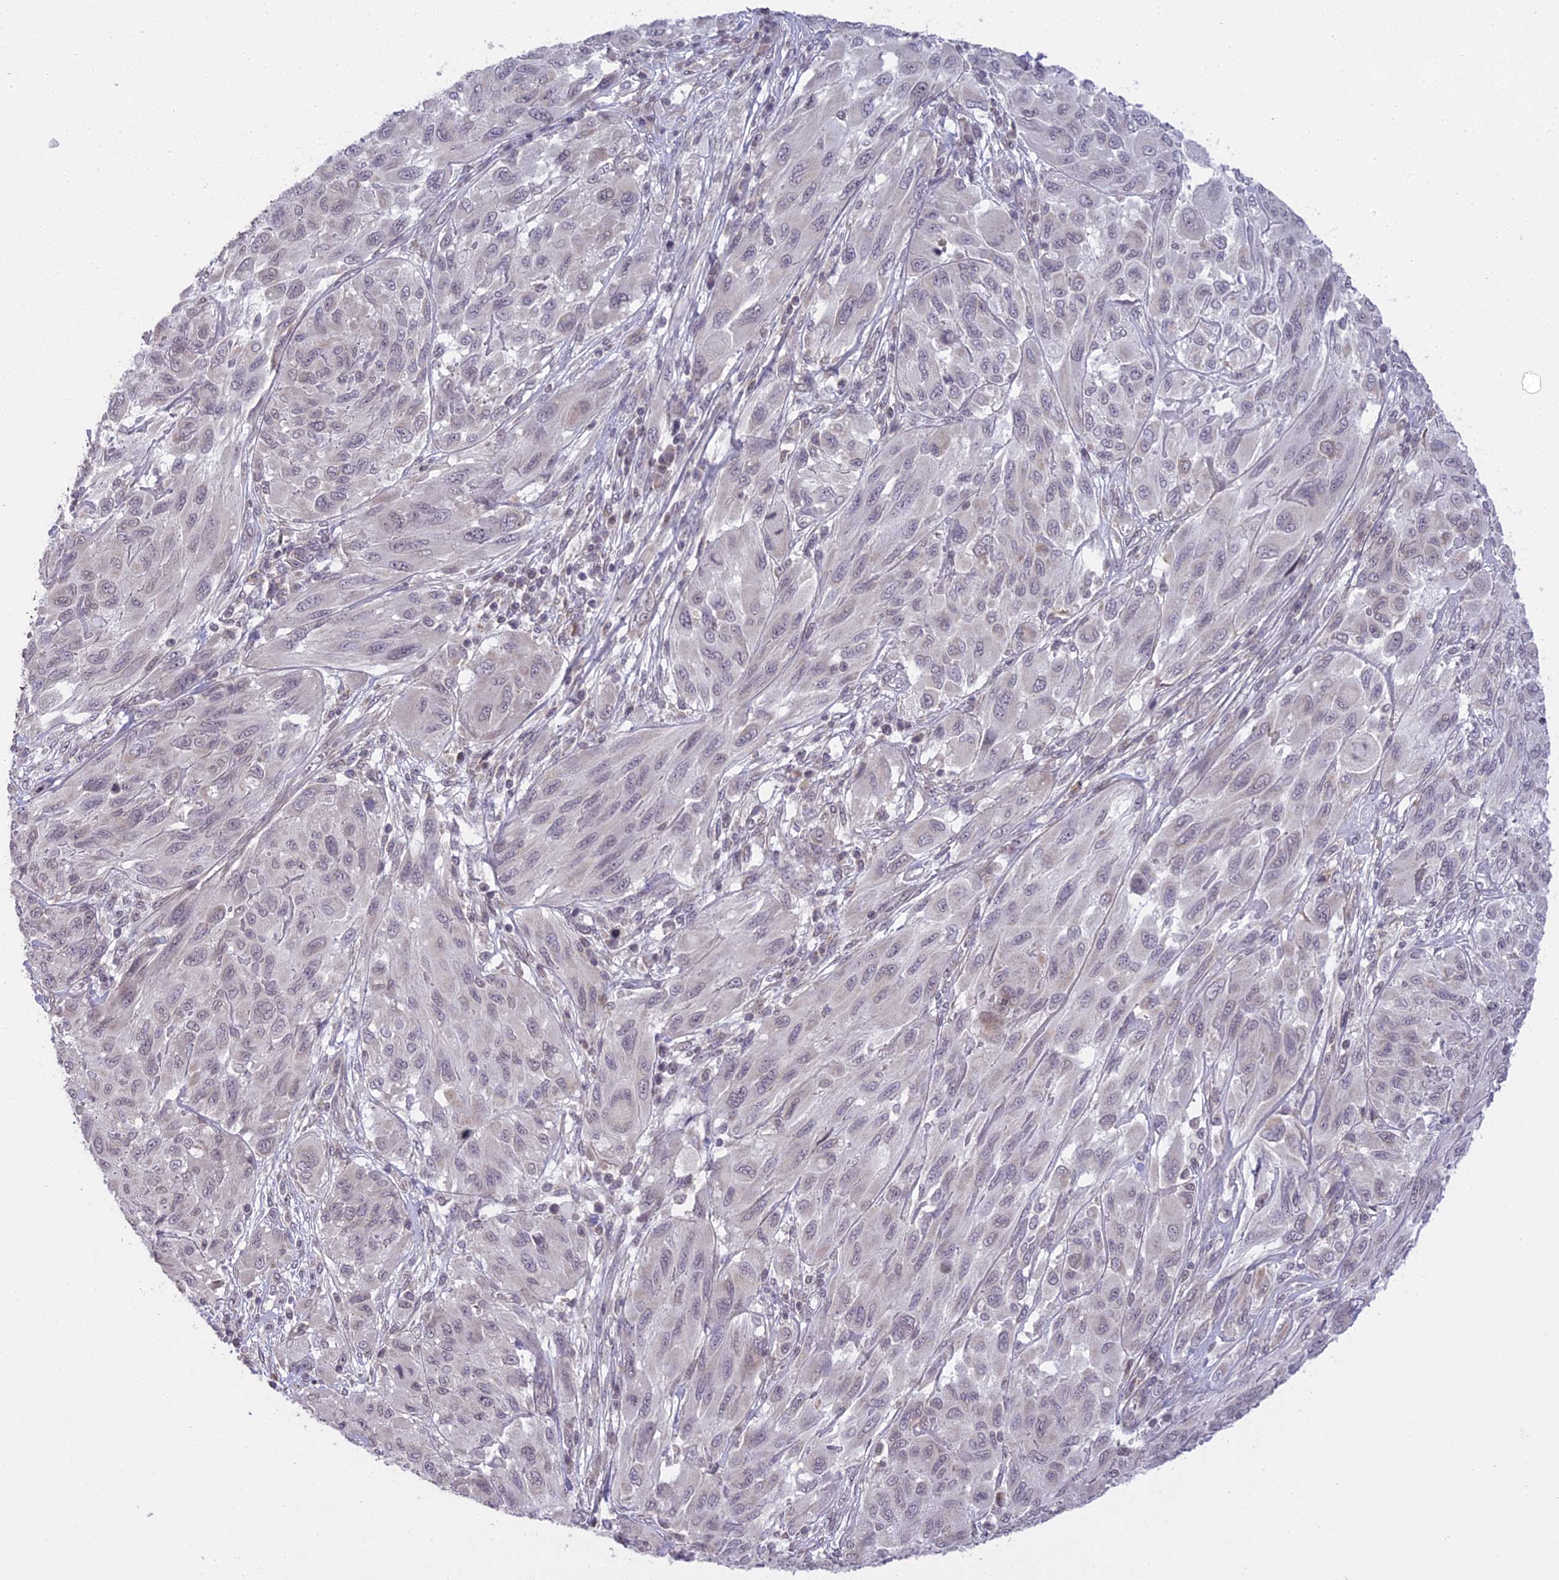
{"staining": {"intensity": "negative", "quantity": "none", "location": "none"}, "tissue": "melanoma", "cell_type": "Tumor cells", "image_type": "cancer", "snomed": [{"axis": "morphology", "description": "Malignant melanoma, NOS"}, {"axis": "topography", "description": "Skin"}], "caption": "This image is of malignant melanoma stained with immunohistochemistry to label a protein in brown with the nuclei are counter-stained blue. There is no positivity in tumor cells.", "gene": "ERG28", "patient": {"sex": "female", "age": 91}}